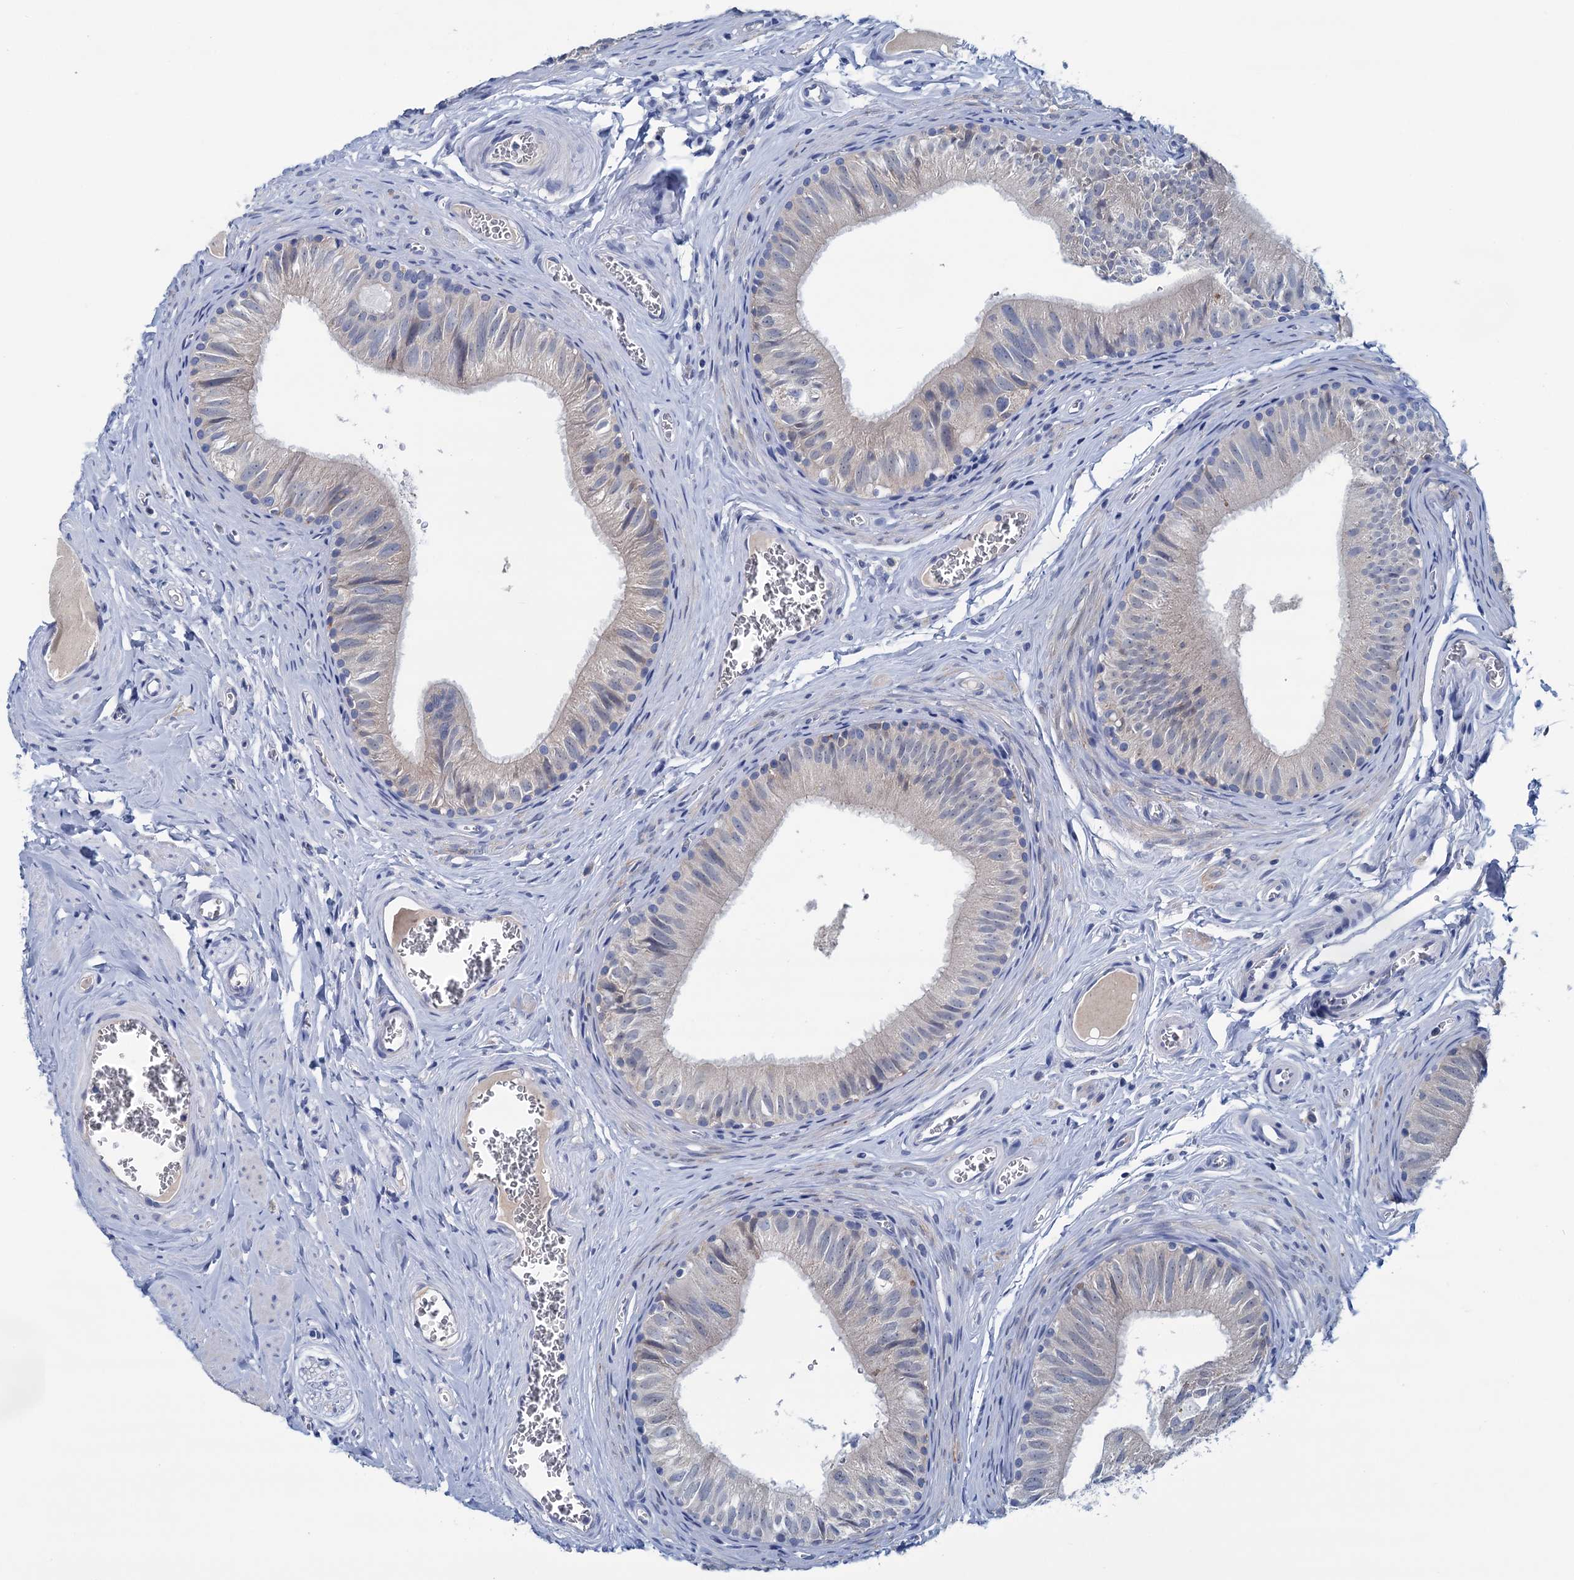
{"staining": {"intensity": "moderate", "quantity": "<25%", "location": "cytoplasmic/membranous"}, "tissue": "epididymis", "cell_type": "Glandular cells", "image_type": "normal", "snomed": [{"axis": "morphology", "description": "Normal tissue, NOS"}, {"axis": "topography", "description": "Epididymis"}], "caption": "IHC (DAB) staining of benign epididymis demonstrates moderate cytoplasmic/membranous protein staining in about <25% of glandular cells.", "gene": "MYOZ3", "patient": {"sex": "male", "age": 42}}